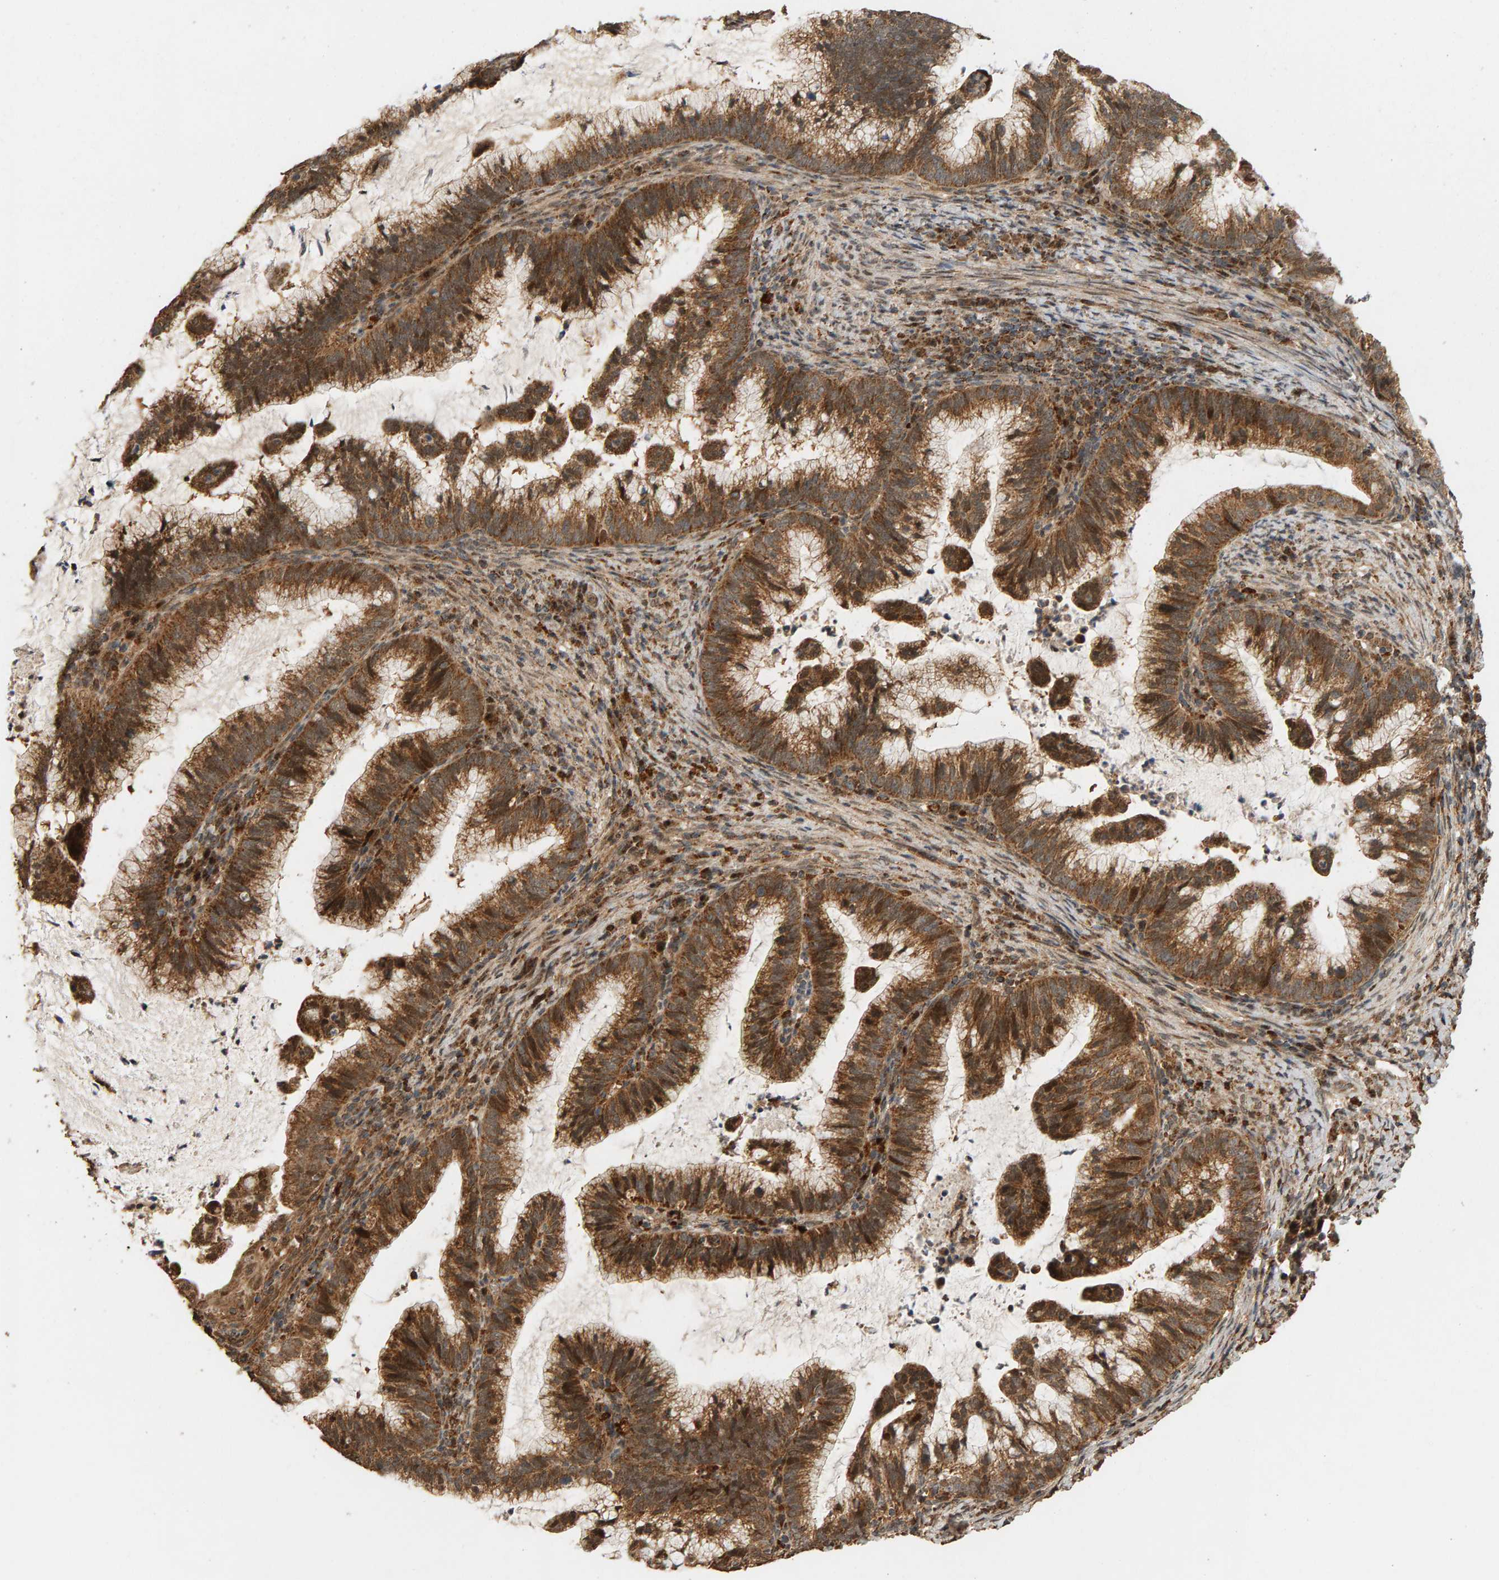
{"staining": {"intensity": "strong", "quantity": ">75%", "location": "cytoplasmic/membranous"}, "tissue": "cervical cancer", "cell_type": "Tumor cells", "image_type": "cancer", "snomed": [{"axis": "morphology", "description": "Adenocarcinoma, NOS"}, {"axis": "topography", "description": "Cervix"}], "caption": "Protein analysis of cervical cancer (adenocarcinoma) tissue demonstrates strong cytoplasmic/membranous expression in about >75% of tumor cells.", "gene": "GSTK1", "patient": {"sex": "female", "age": 36}}